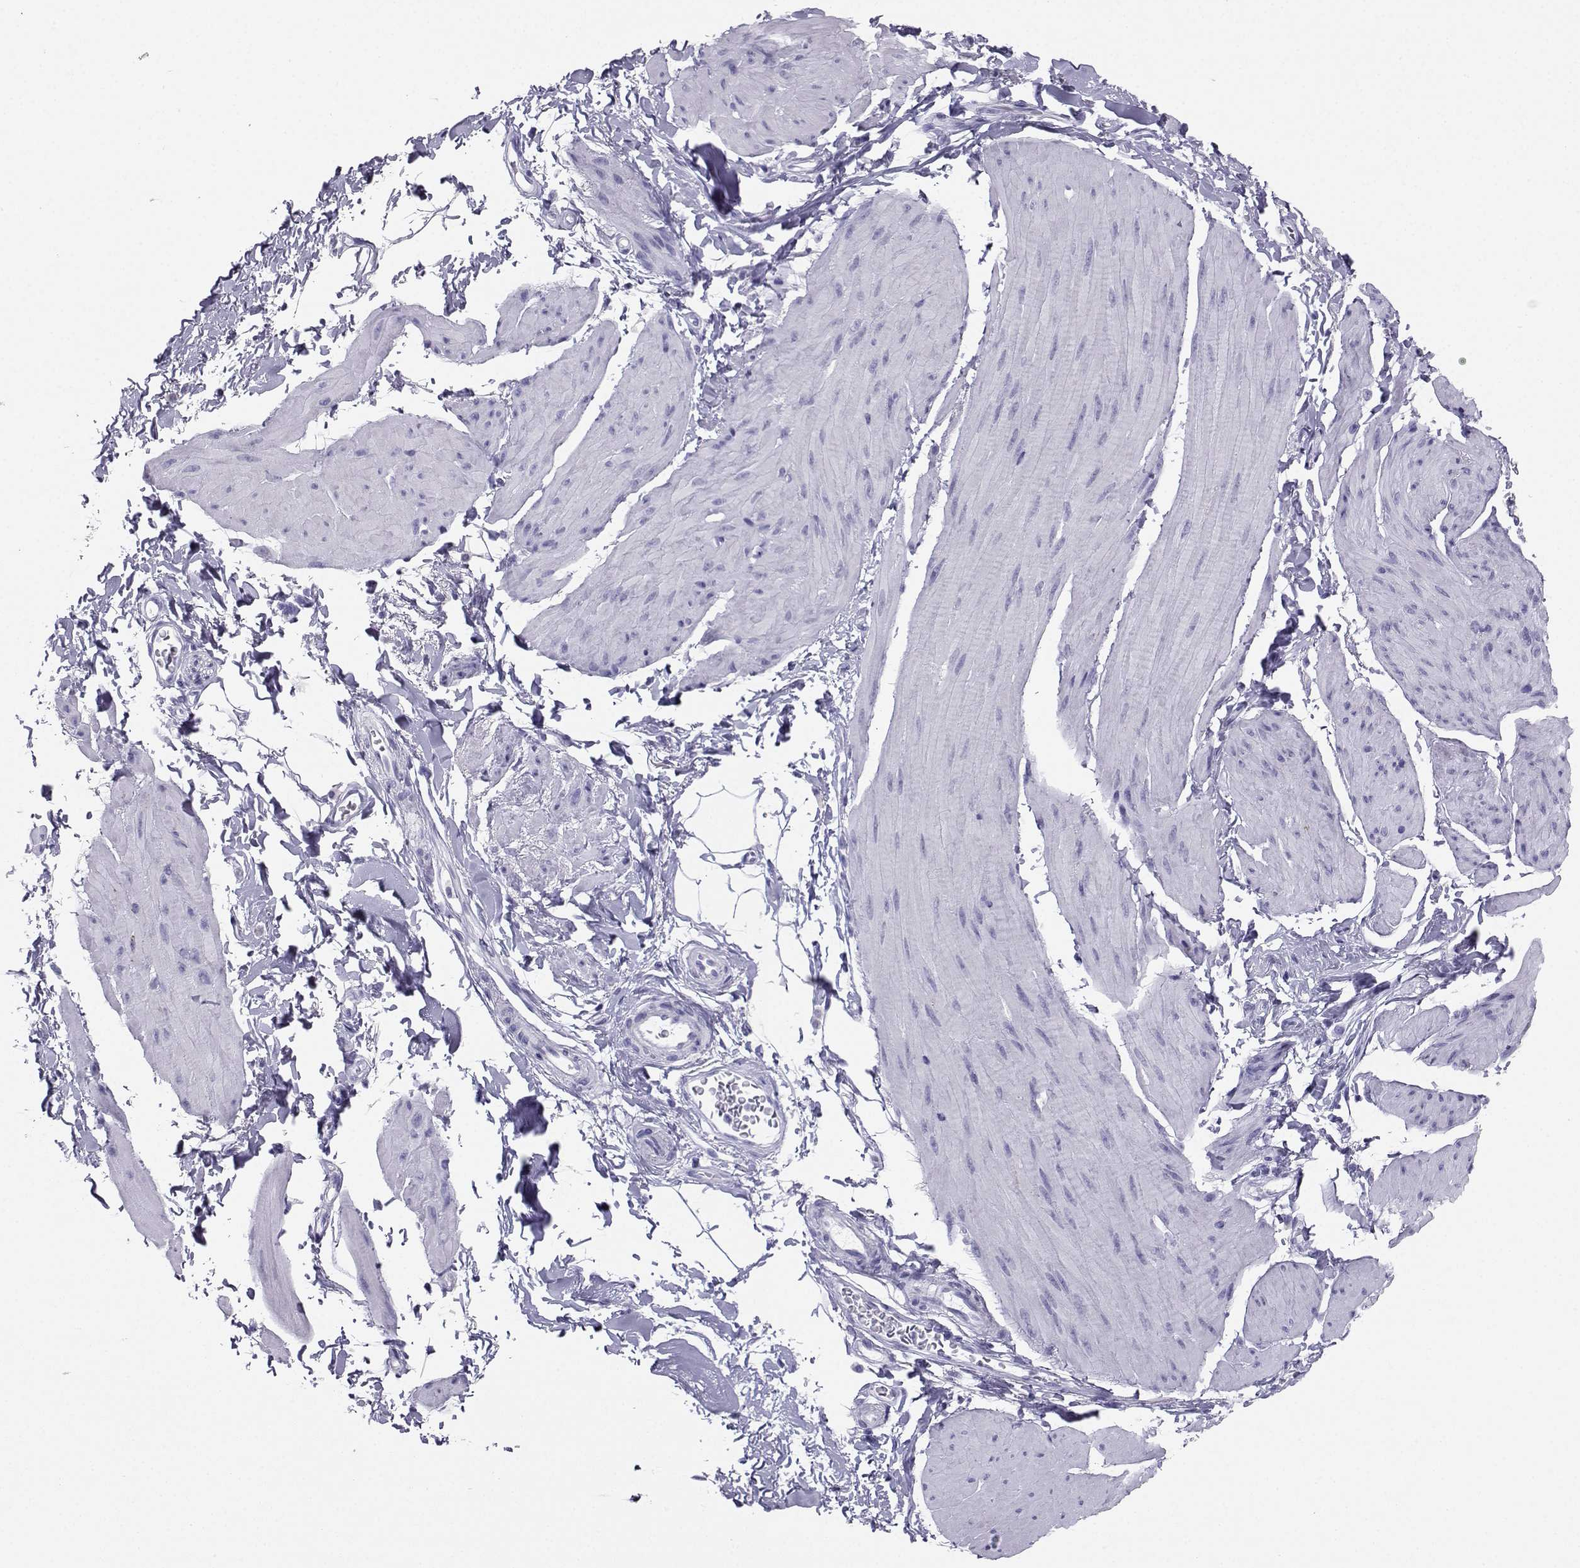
{"staining": {"intensity": "negative", "quantity": "none", "location": "none"}, "tissue": "smooth muscle", "cell_type": "Smooth muscle cells", "image_type": "normal", "snomed": [{"axis": "morphology", "description": "Normal tissue, NOS"}, {"axis": "topography", "description": "Adipose tissue"}, {"axis": "topography", "description": "Smooth muscle"}, {"axis": "topography", "description": "Peripheral nerve tissue"}], "caption": "IHC of normal smooth muscle exhibits no expression in smooth muscle cells.", "gene": "SST", "patient": {"sex": "male", "age": 83}}